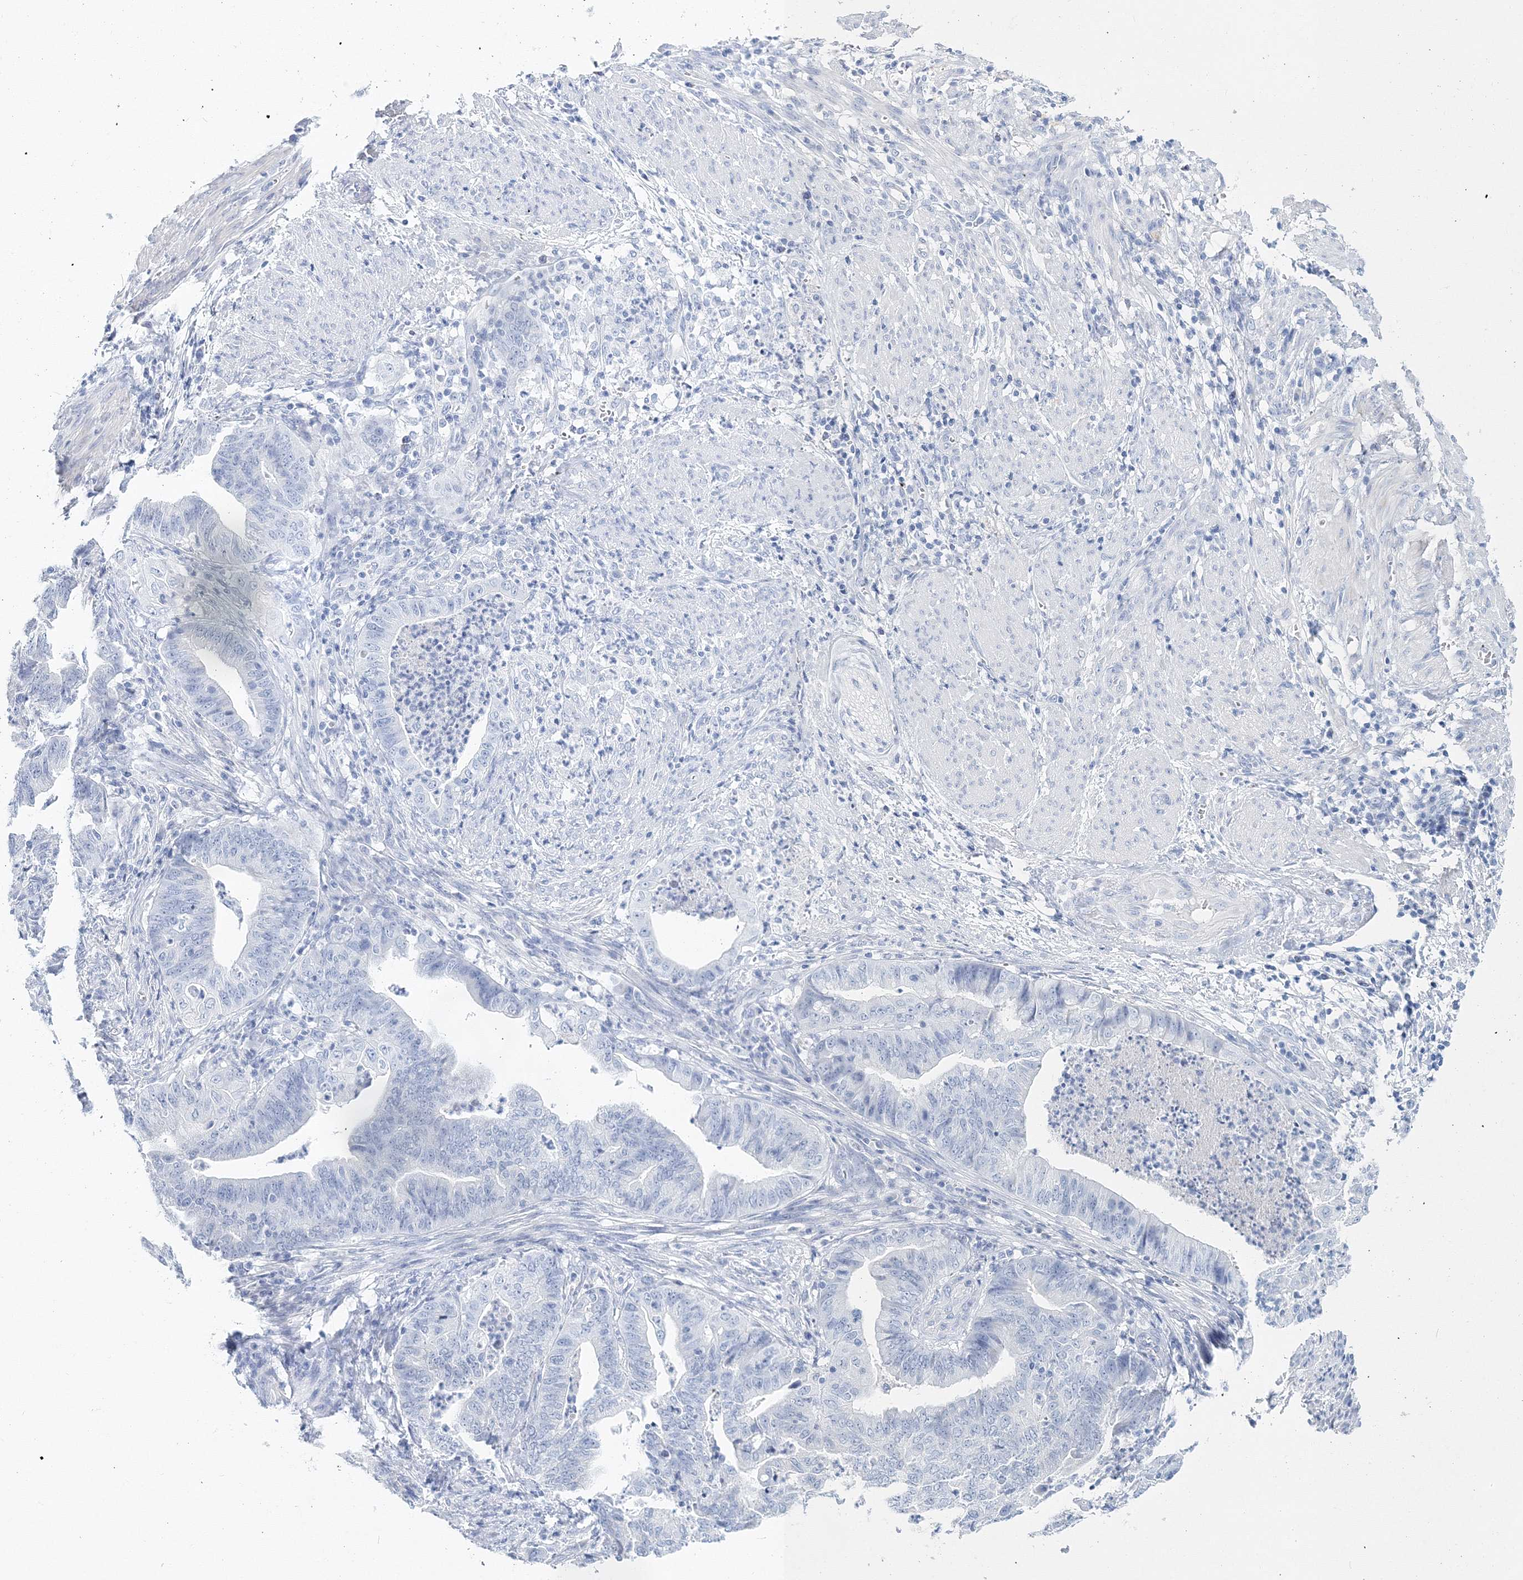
{"staining": {"intensity": "negative", "quantity": "none", "location": "none"}, "tissue": "endometrial cancer", "cell_type": "Tumor cells", "image_type": "cancer", "snomed": [{"axis": "morphology", "description": "Polyp, NOS"}, {"axis": "morphology", "description": "Adenocarcinoma, NOS"}, {"axis": "morphology", "description": "Adenoma, NOS"}, {"axis": "topography", "description": "Endometrium"}], "caption": "Histopathology image shows no protein expression in tumor cells of endometrial cancer (adenoma) tissue.", "gene": "MYOZ2", "patient": {"sex": "female", "age": 79}}